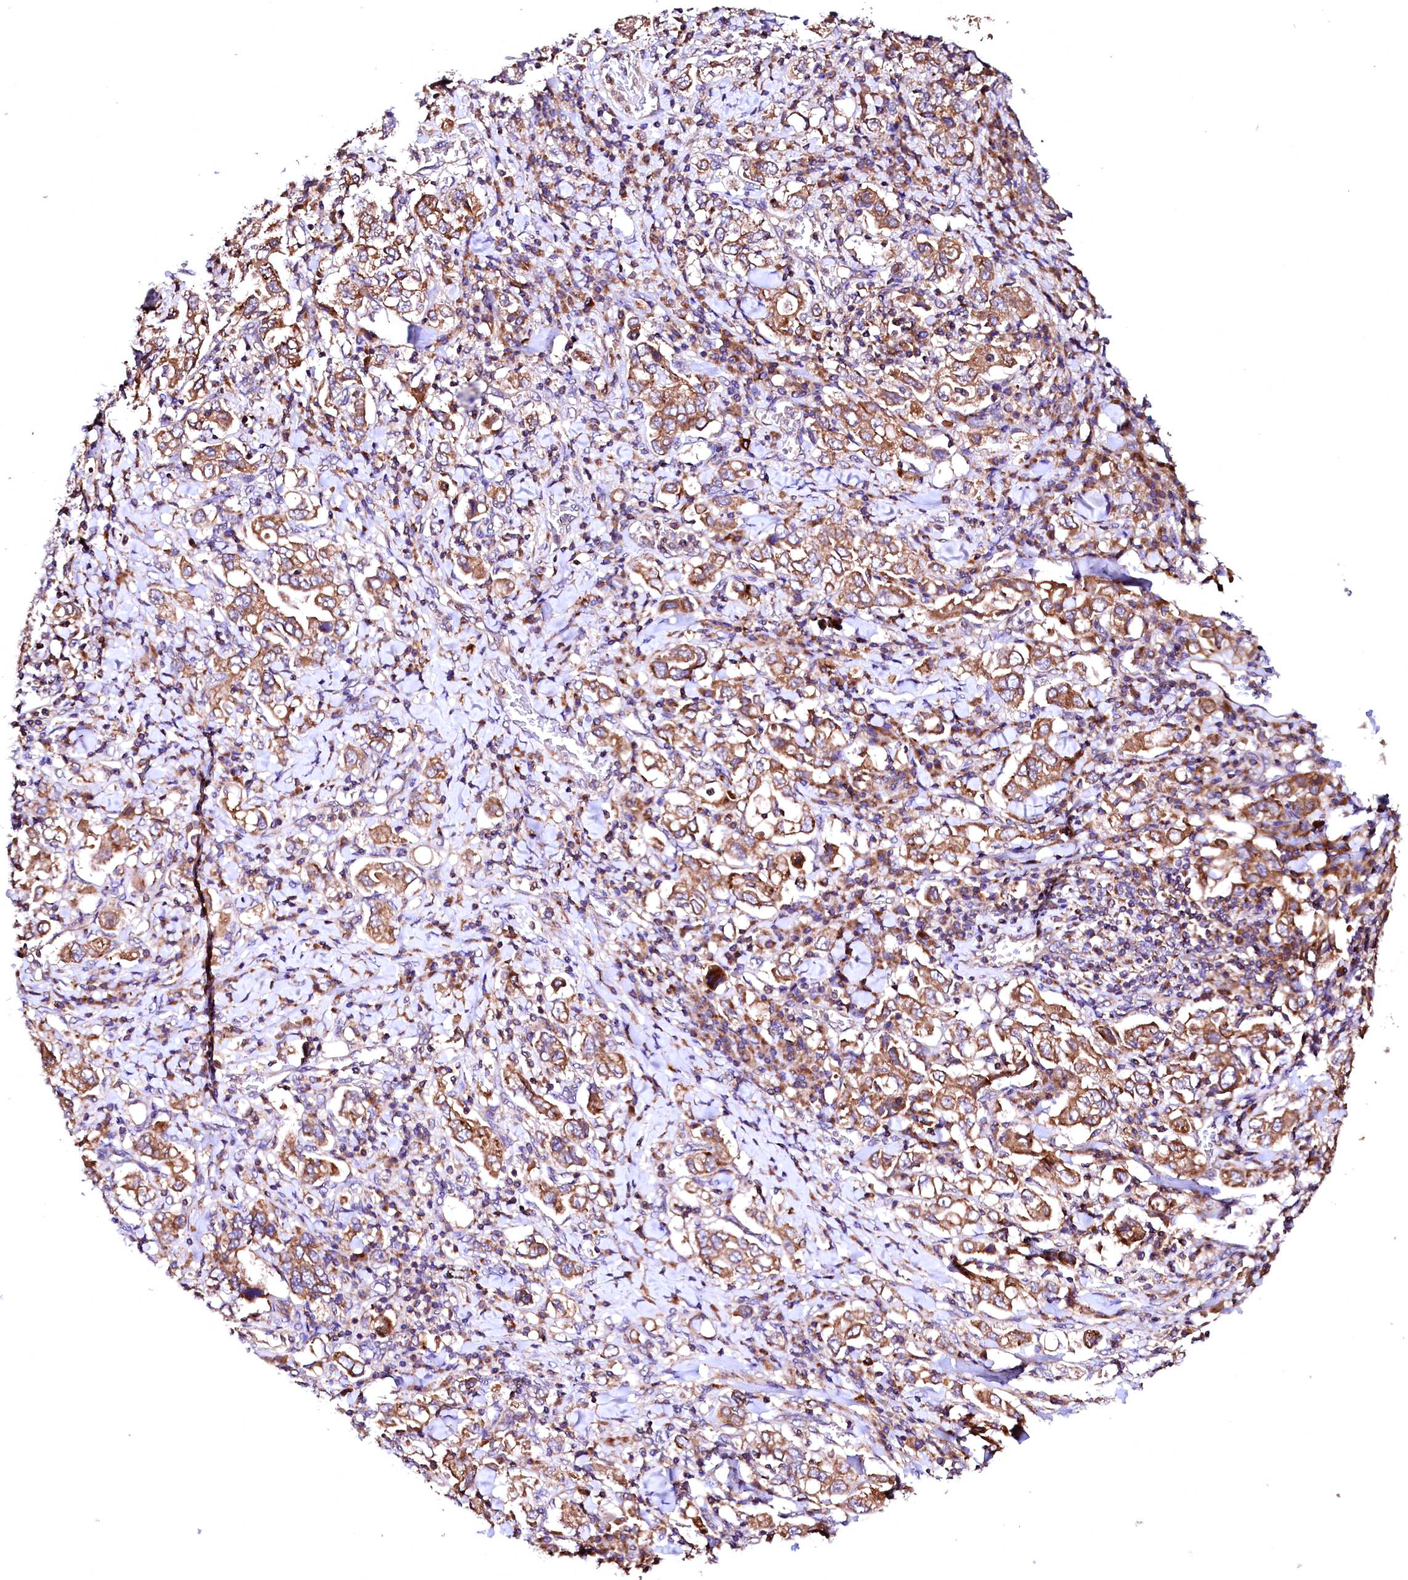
{"staining": {"intensity": "moderate", "quantity": ">75%", "location": "cytoplasmic/membranous"}, "tissue": "stomach cancer", "cell_type": "Tumor cells", "image_type": "cancer", "snomed": [{"axis": "morphology", "description": "Adenocarcinoma, NOS"}, {"axis": "topography", "description": "Stomach, upper"}], "caption": "Protein expression analysis of stomach cancer exhibits moderate cytoplasmic/membranous expression in approximately >75% of tumor cells.", "gene": "ST3GAL1", "patient": {"sex": "male", "age": 62}}